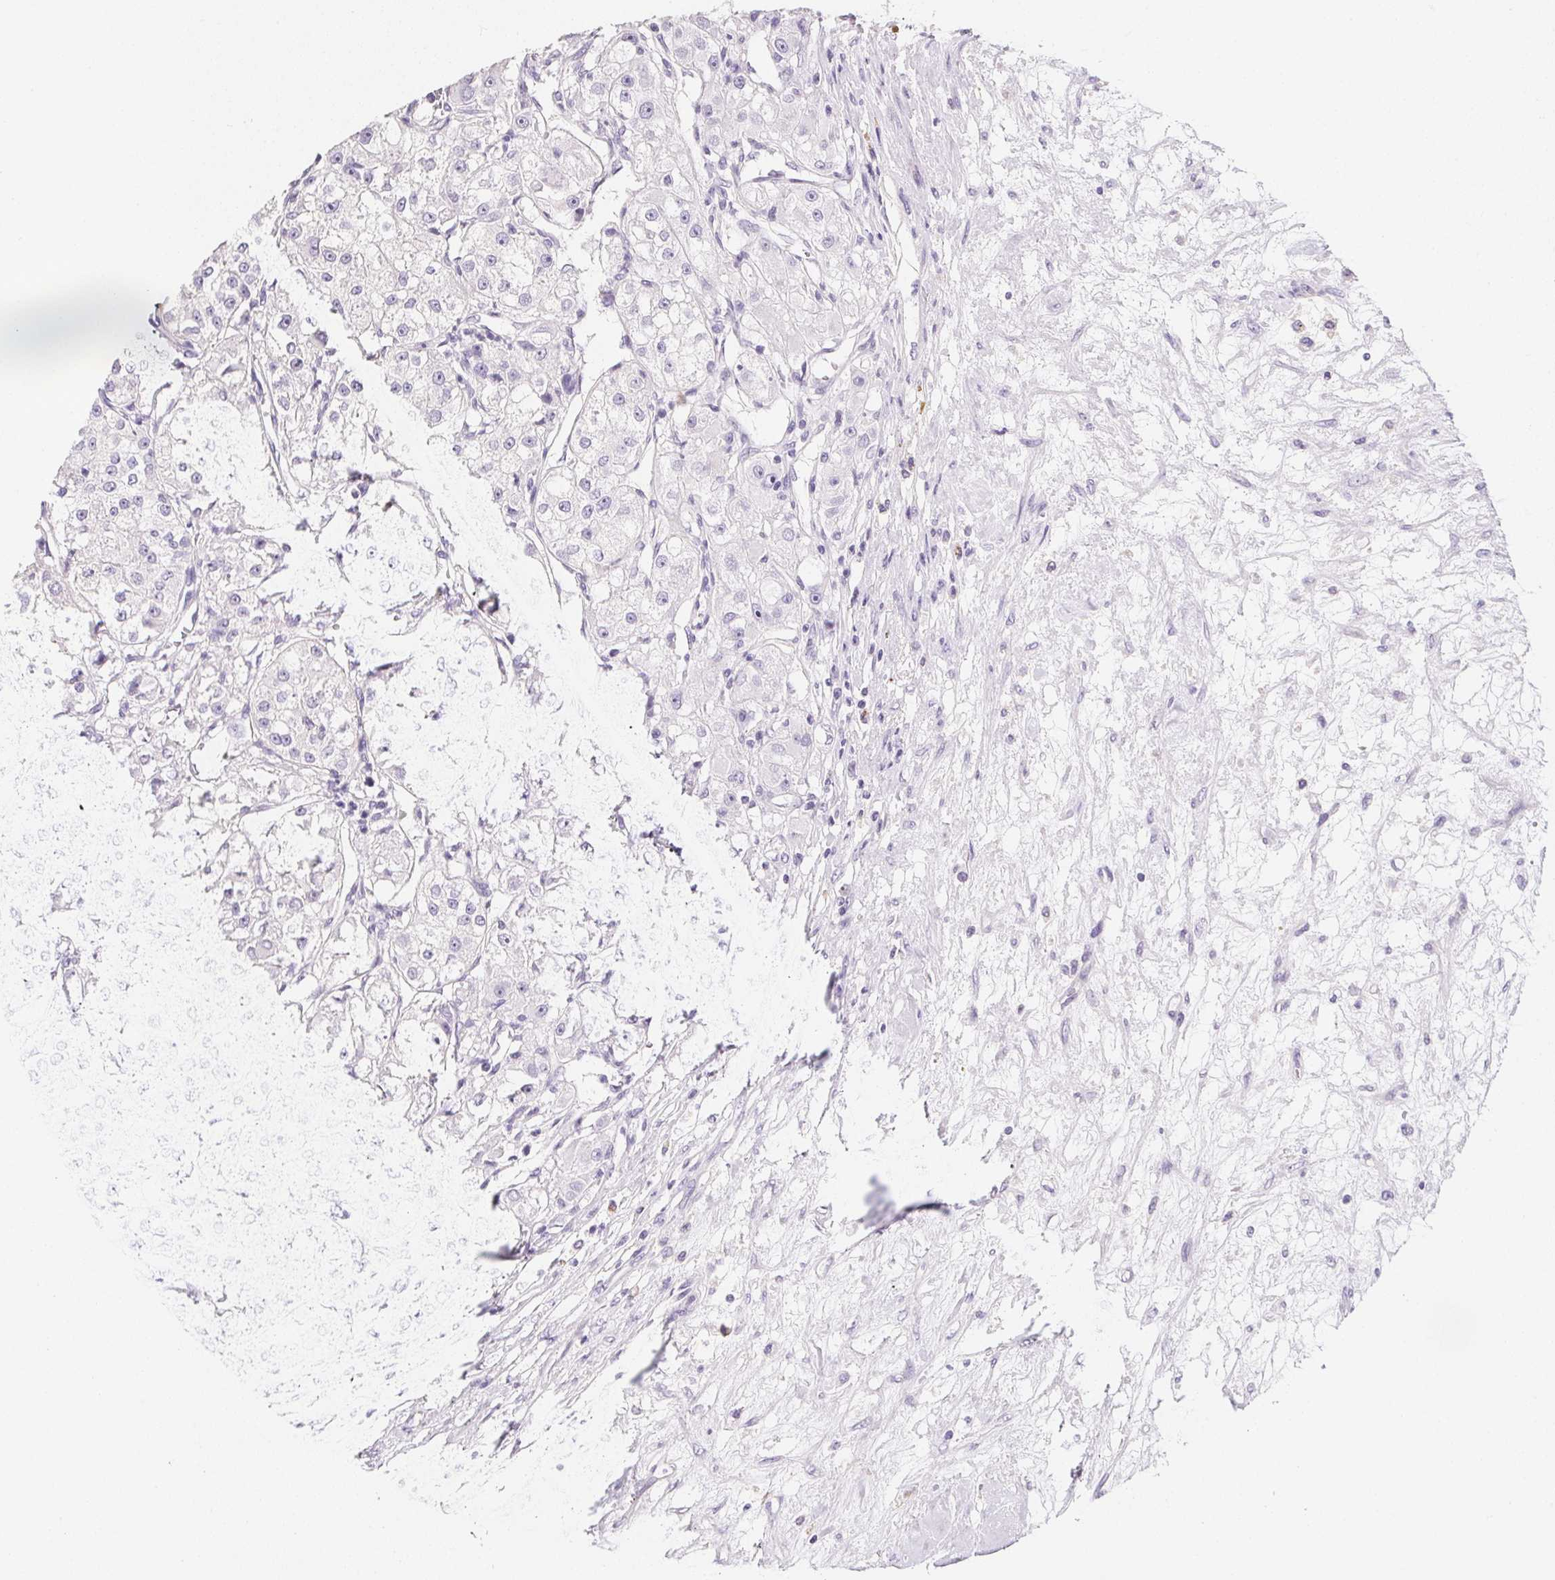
{"staining": {"intensity": "negative", "quantity": "none", "location": "none"}, "tissue": "renal cancer", "cell_type": "Tumor cells", "image_type": "cancer", "snomed": [{"axis": "morphology", "description": "Adenocarcinoma, NOS"}, {"axis": "topography", "description": "Kidney"}], "caption": "A histopathology image of adenocarcinoma (renal) stained for a protein displays no brown staining in tumor cells.", "gene": "AQP5", "patient": {"sex": "female", "age": 63}}